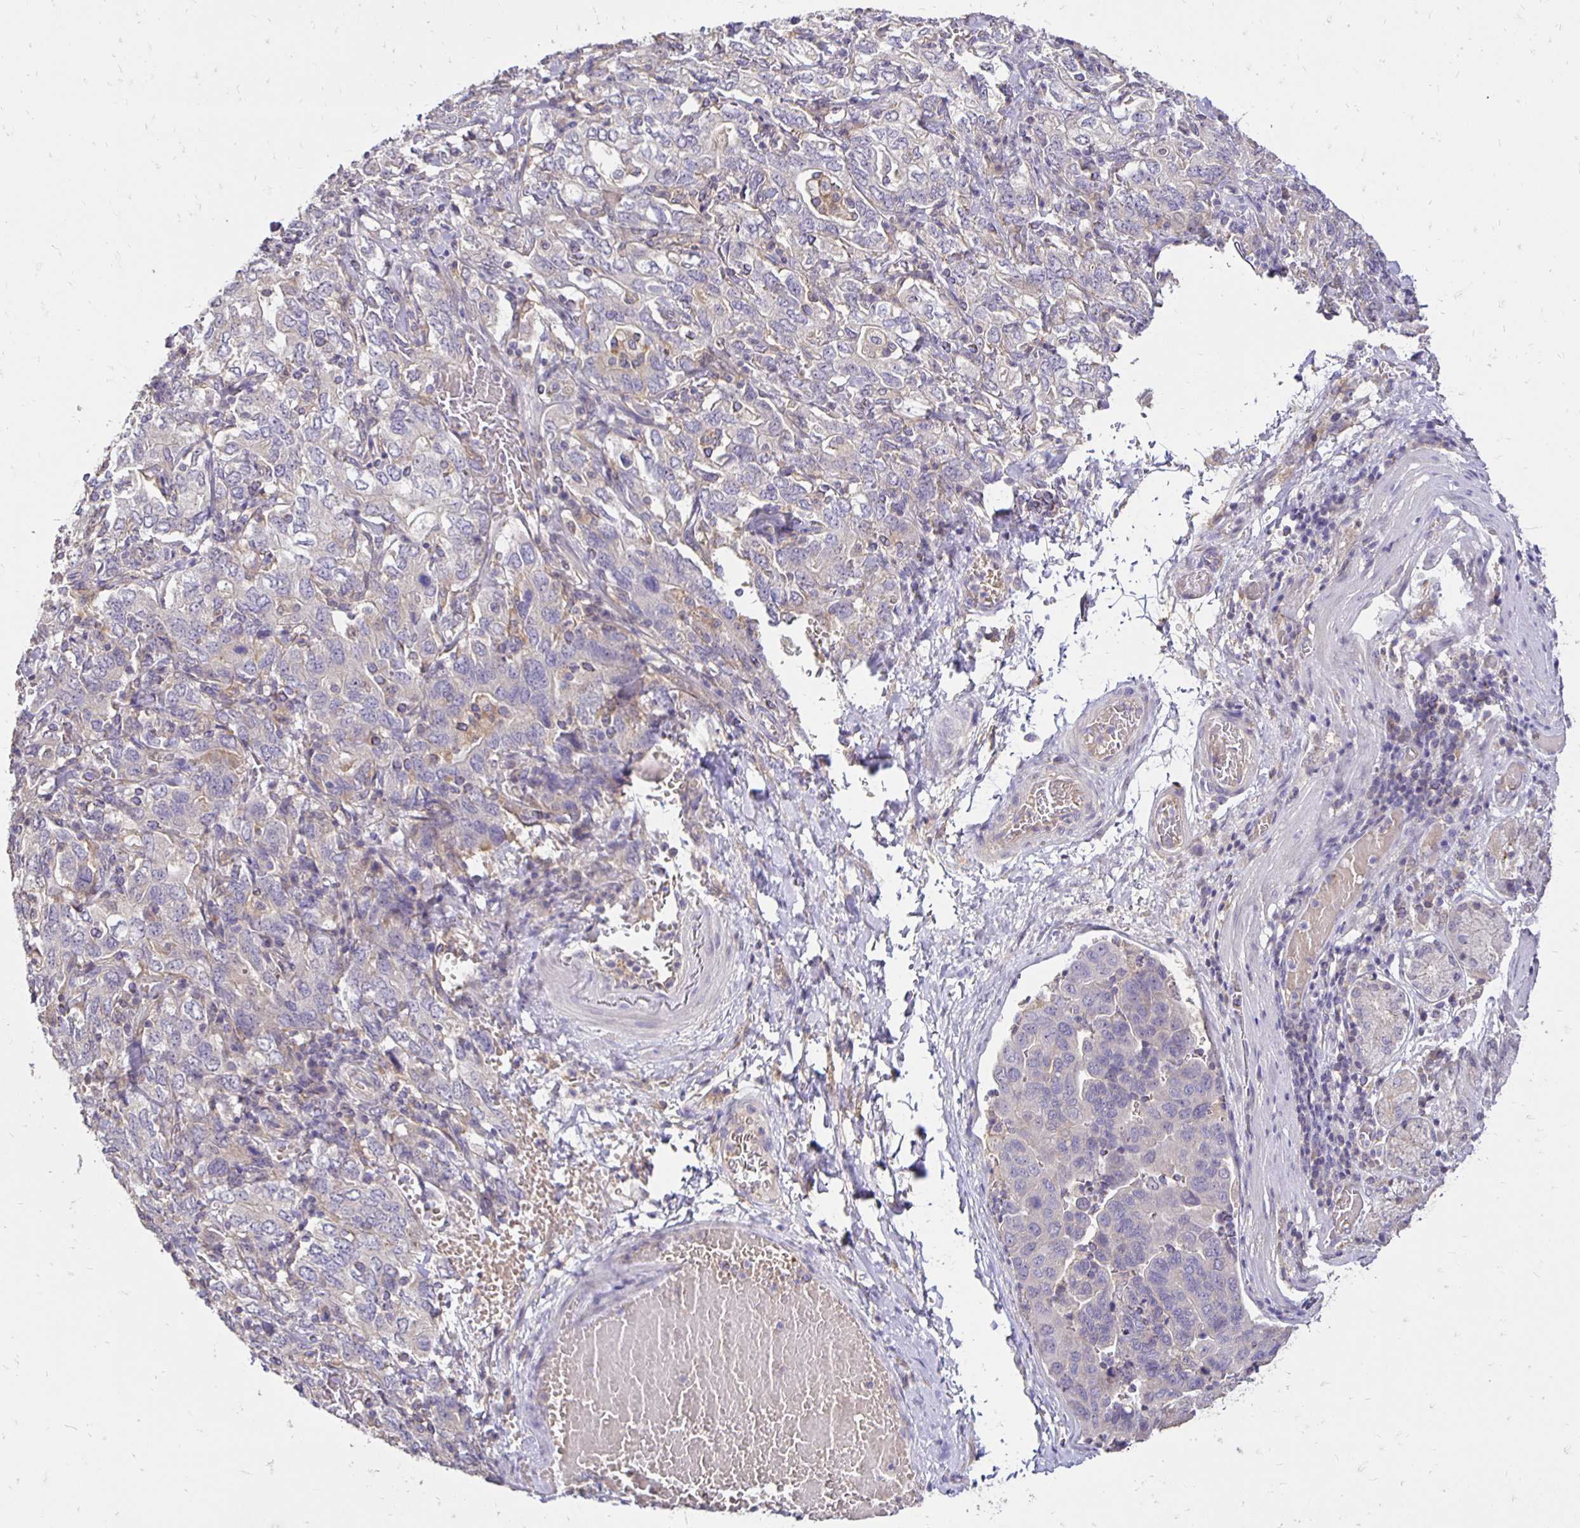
{"staining": {"intensity": "negative", "quantity": "none", "location": "none"}, "tissue": "stomach cancer", "cell_type": "Tumor cells", "image_type": "cancer", "snomed": [{"axis": "morphology", "description": "Adenocarcinoma, NOS"}, {"axis": "topography", "description": "Stomach, upper"}, {"axis": "topography", "description": "Stomach"}], "caption": "There is no significant positivity in tumor cells of stomach cancer.", "gene": "PNPLA3", "patient": {"sex": "male", "age": 62}}